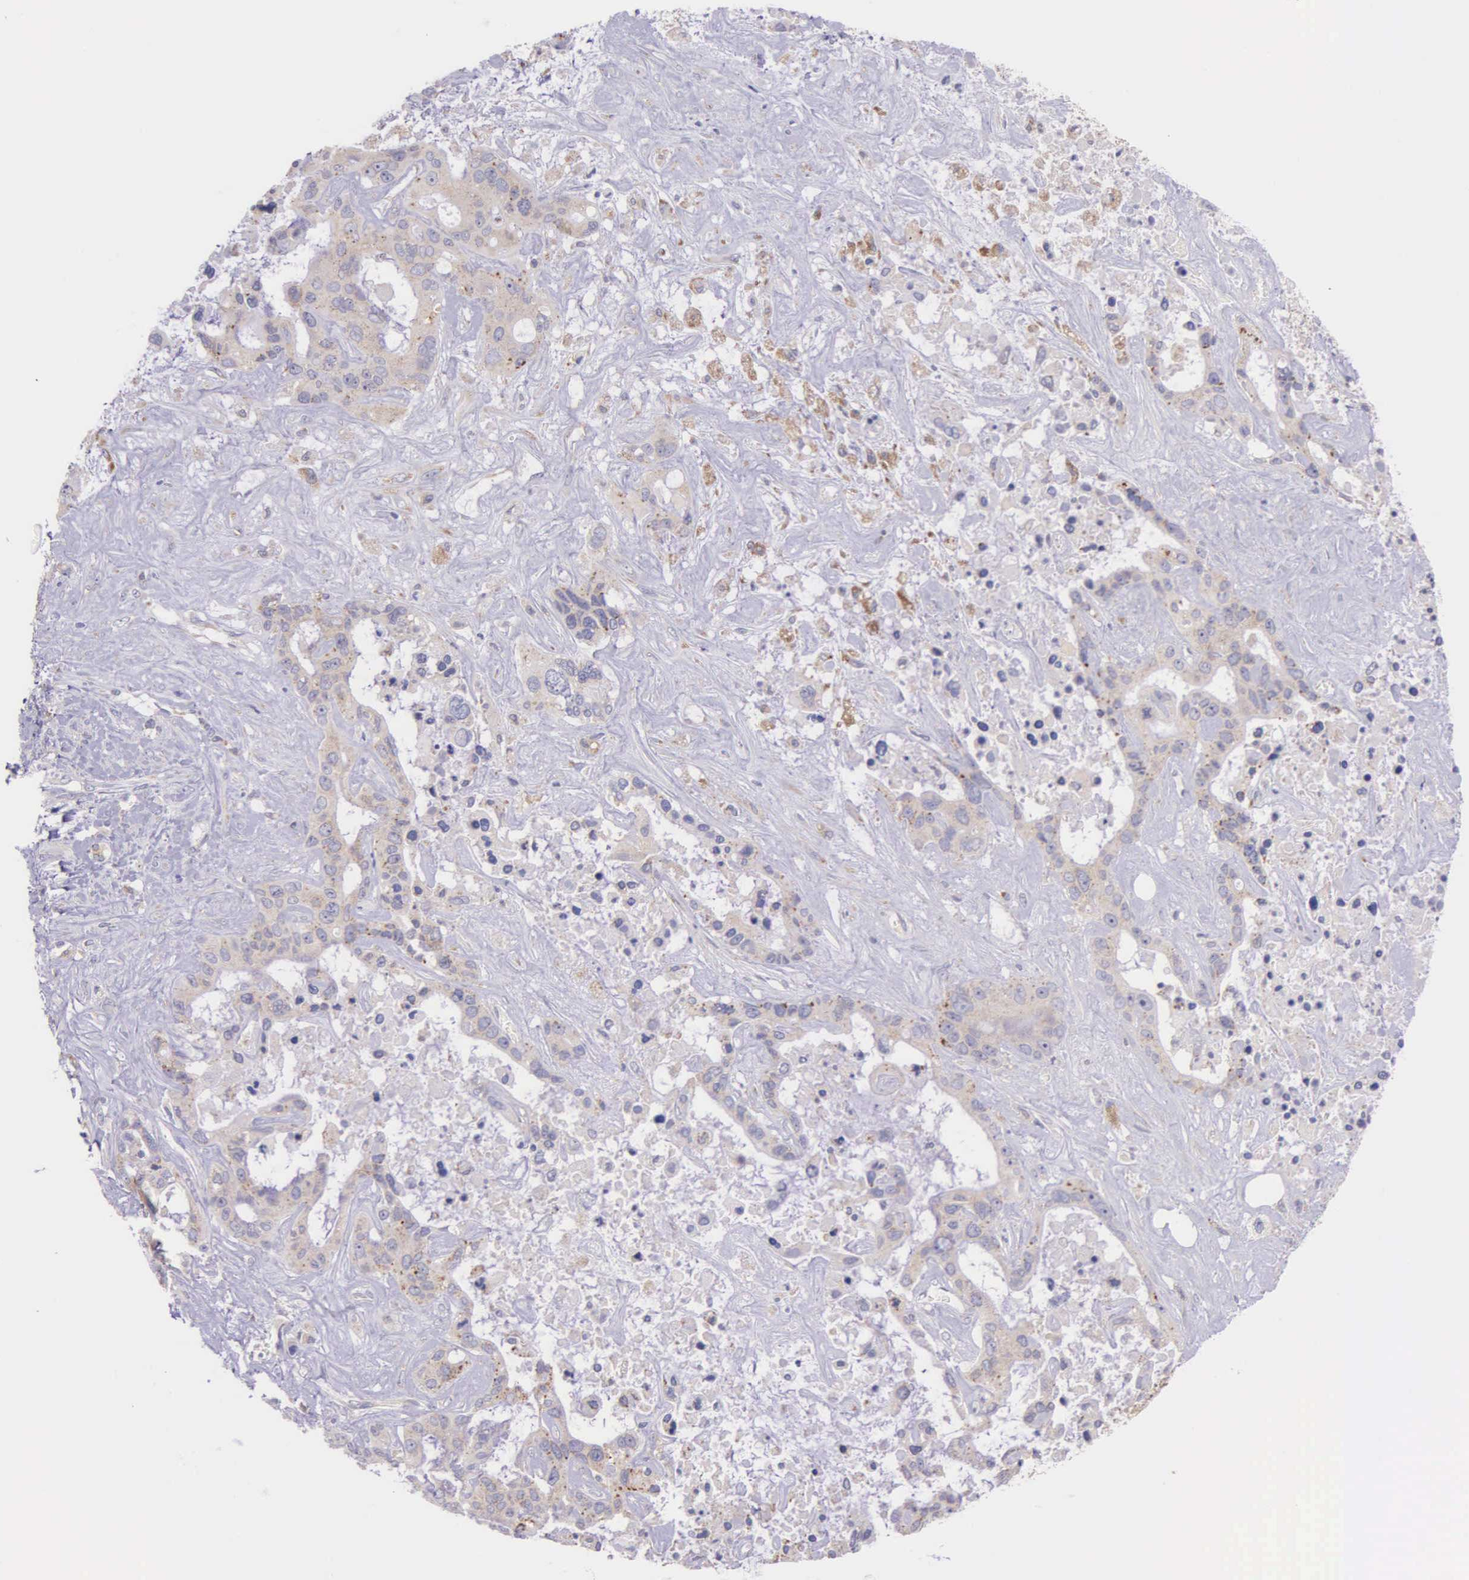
{"staining": {"intensity": "weak", "quantity": ">75%", "location": "cytoplasmic/membranous"}, "tissue": "liver cancer", "cell_type": "Tumor cells", "image_type": "cancer", "snomed": [{"axis": "morphology", "description": "Cholangiocarcinoma"}, {"axis": "topography", "description": "Liver"}], "caption": "Liver cancer (cholangiocarcinoma) tissue exhibits weak cytoplasmic/membranous positivity in about >75% of tumor cells", "gene": "NSDHL", "patient": {"sex": "female", "age": 65}}